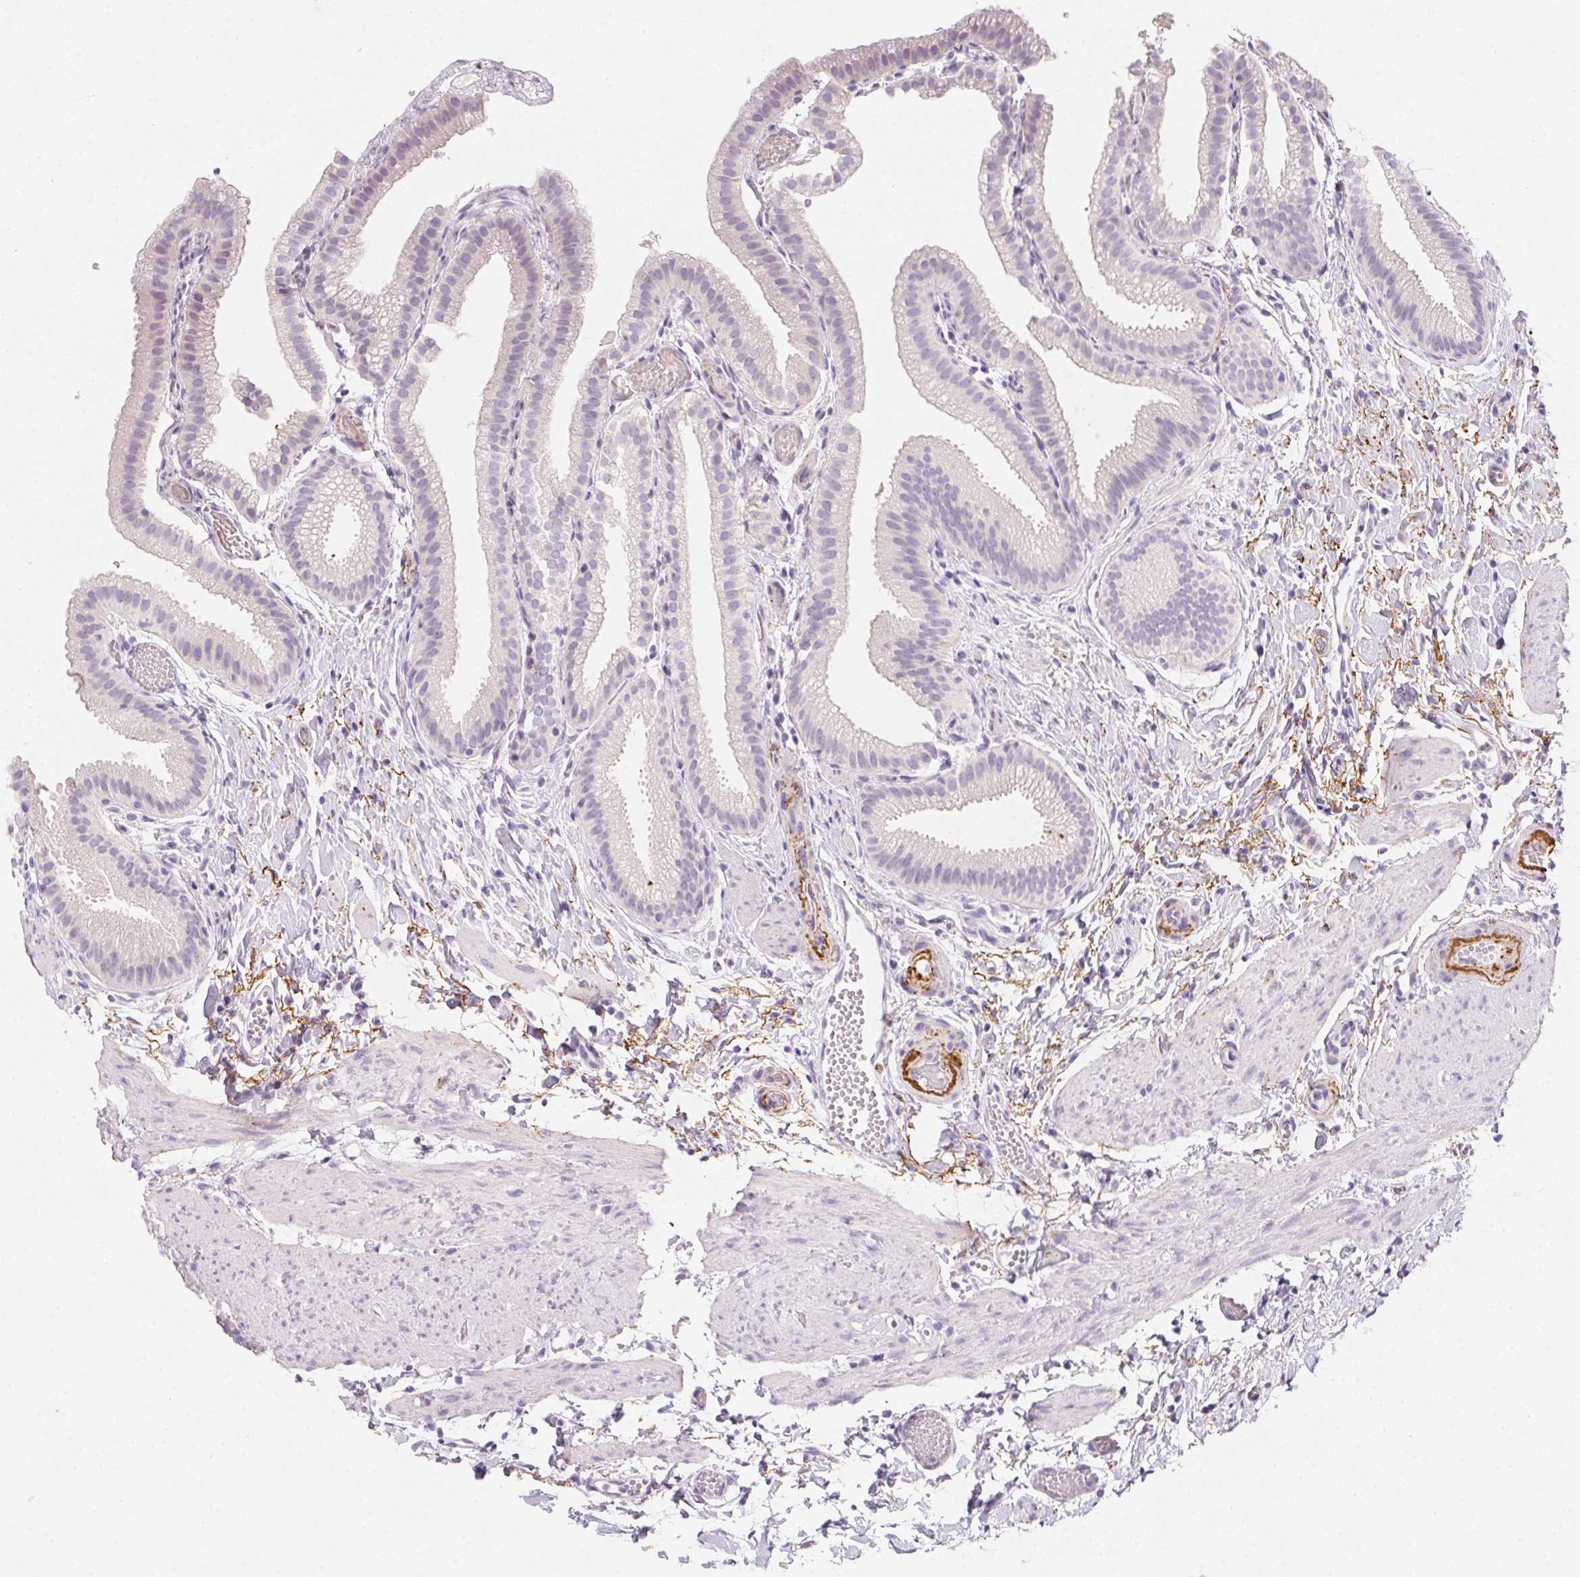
{"staining": {"intensity": "negative", "quantity": "none", "location": "none"}, "tissue": "gallbladder", "cell_type": "Glandular cells", "image_type": "normal", "snomed": [{"axis": "morphology", "description": "Normal tissue, NOS"}, {"axis": "topography", "description": "Gallbladder"}], "caption": "The IHC photomicrograph has no significant expression in glandular cells of gallbladder.", "gene": "MYL4", "patient": {"sex": "female", "age": 63}}